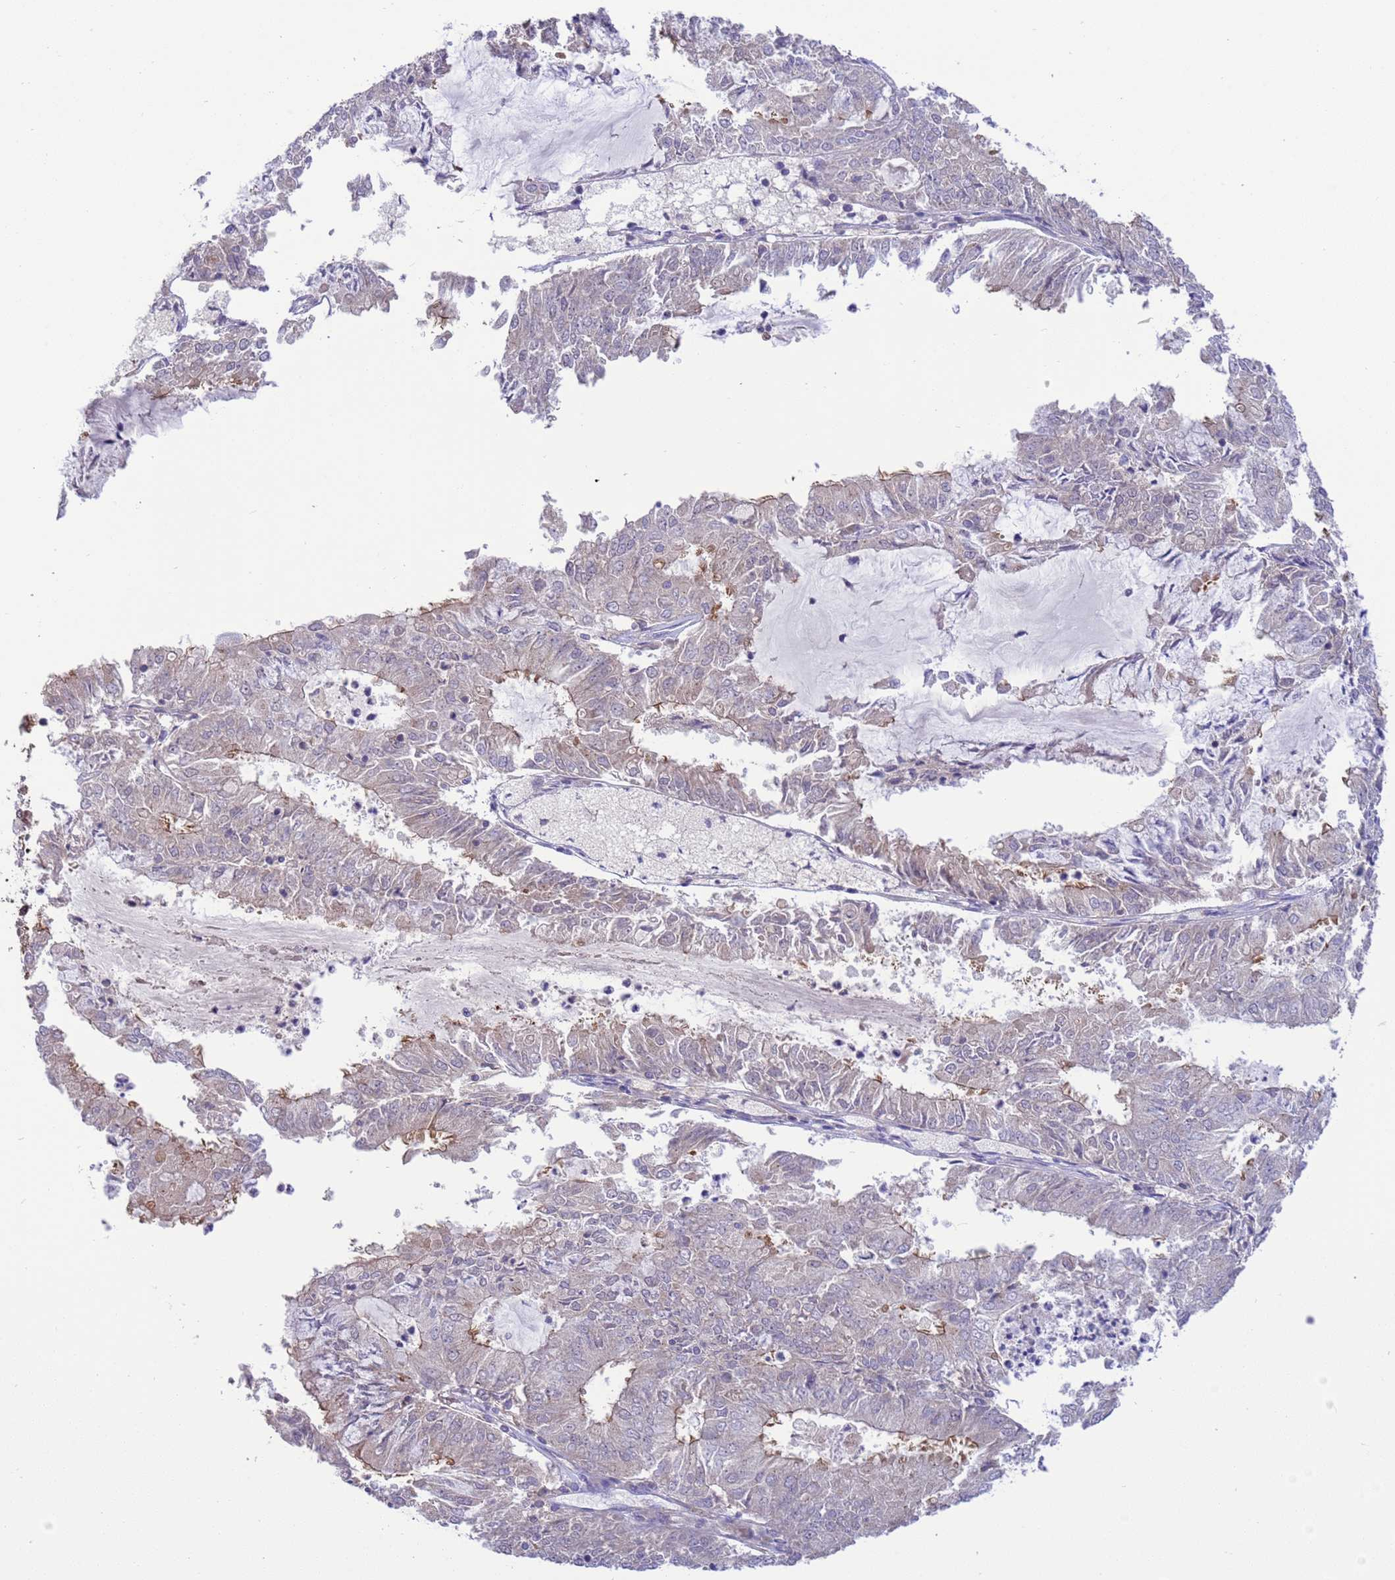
{"staining": {"intensity": "weak", "quantity": "<25%", "location": "cytoplasmic/membranous"}, "tissue": "endometrial cancer", "cell_type": "Tumor cells", "image_type": "cancer", "snomed": [{"axis": "morphology", "description": "Adenocarcinoma, NOS"}, {"axis": "topography", "description": "Endometrium"}], "caption": "The IHC histopathology image has no significant staining in tumor cells of endometrial cancer (adenocarcinoma) tissue.", "gene": "GJA10", "patient": {"sex": "female", "age": 57}}